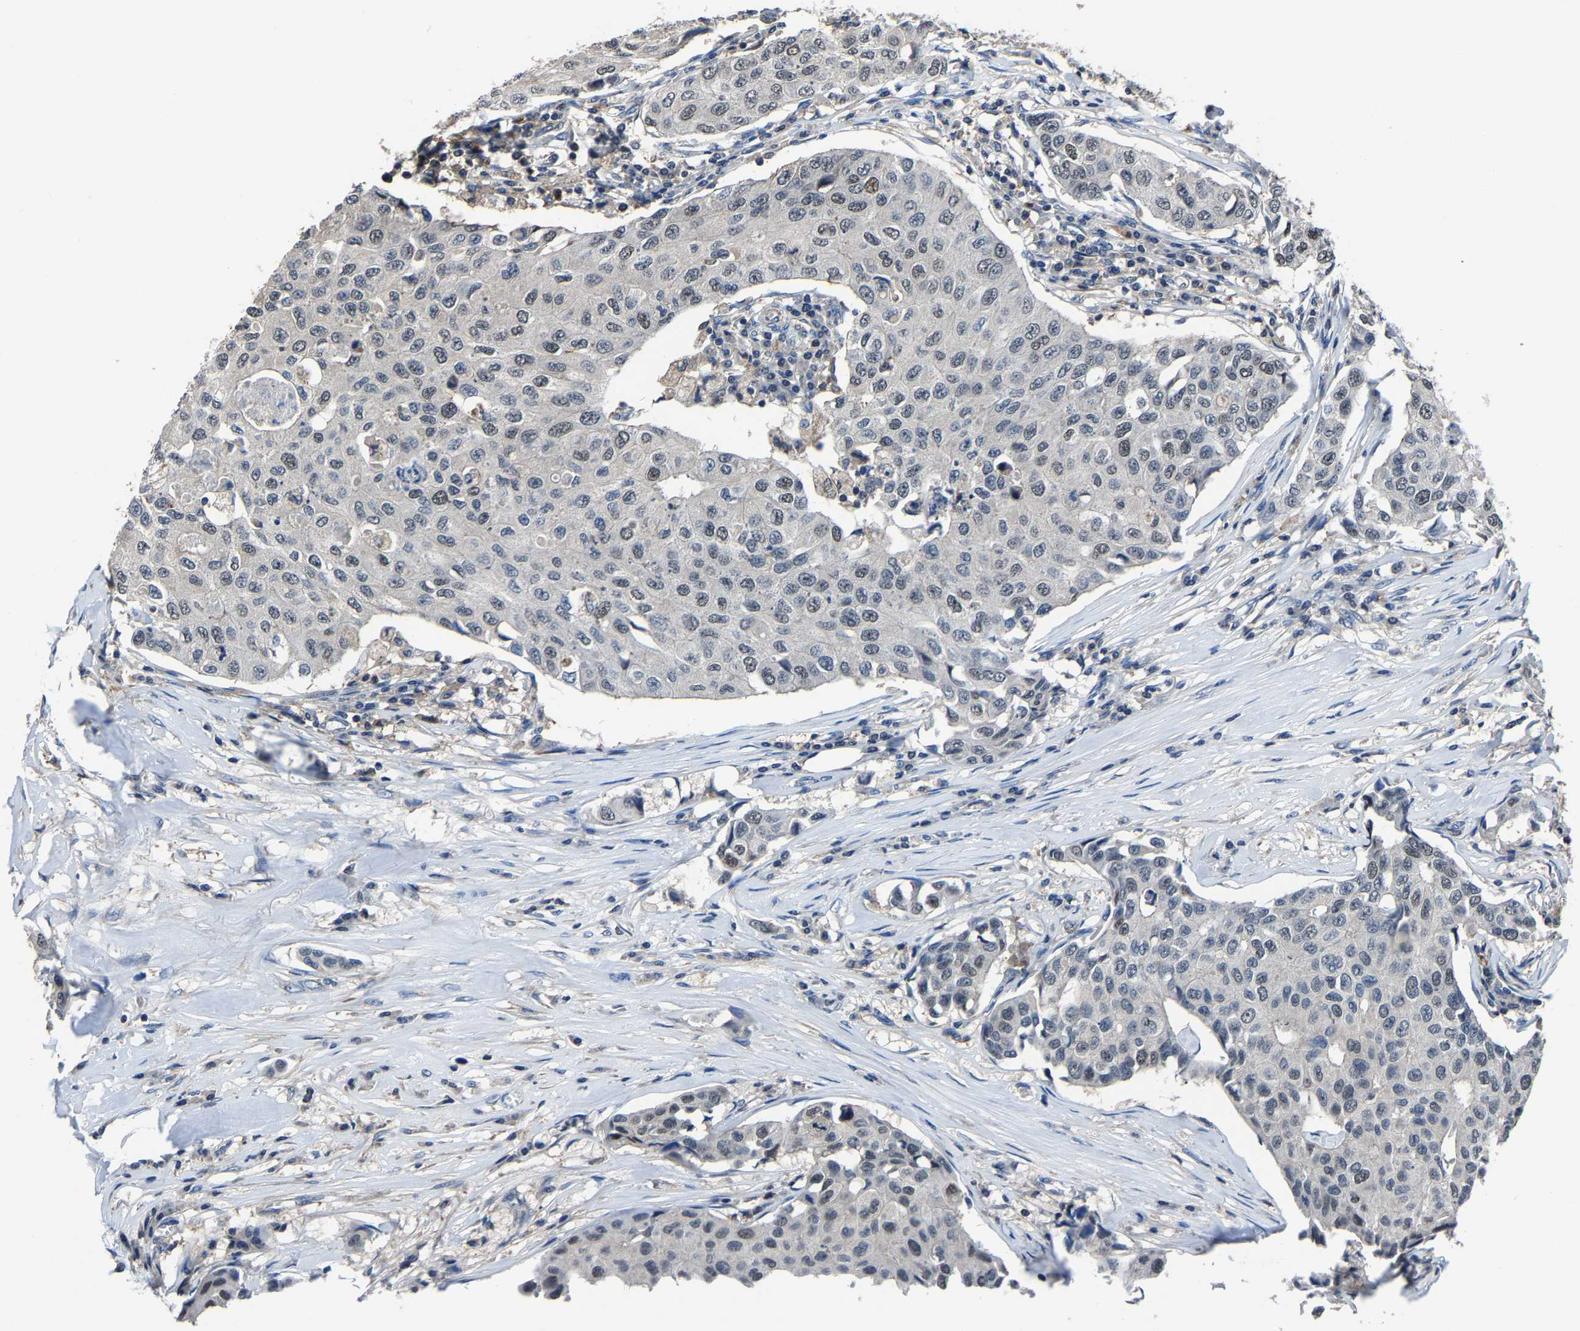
{"staining": {"intensity": "weak", "quantity": "<25%", "location": "nuclear"}, "tissue": "breast cancer", "cell_type": "Tumor cells", "image_type": "cancer", "snomed": [{"axis": "morphology", "description": "Duct carcinoma"}, {"axis": "topography", "description": "Breast"}], "caption": "Immunohistochemistry (IHC) photomicrograph of invasive ductal carcinoma (breast) stained for a protein (brown), which demonstrates no expression in tumor cells.", "gene": "STRBP", "patient": {"sex": "female", "age": 80}}